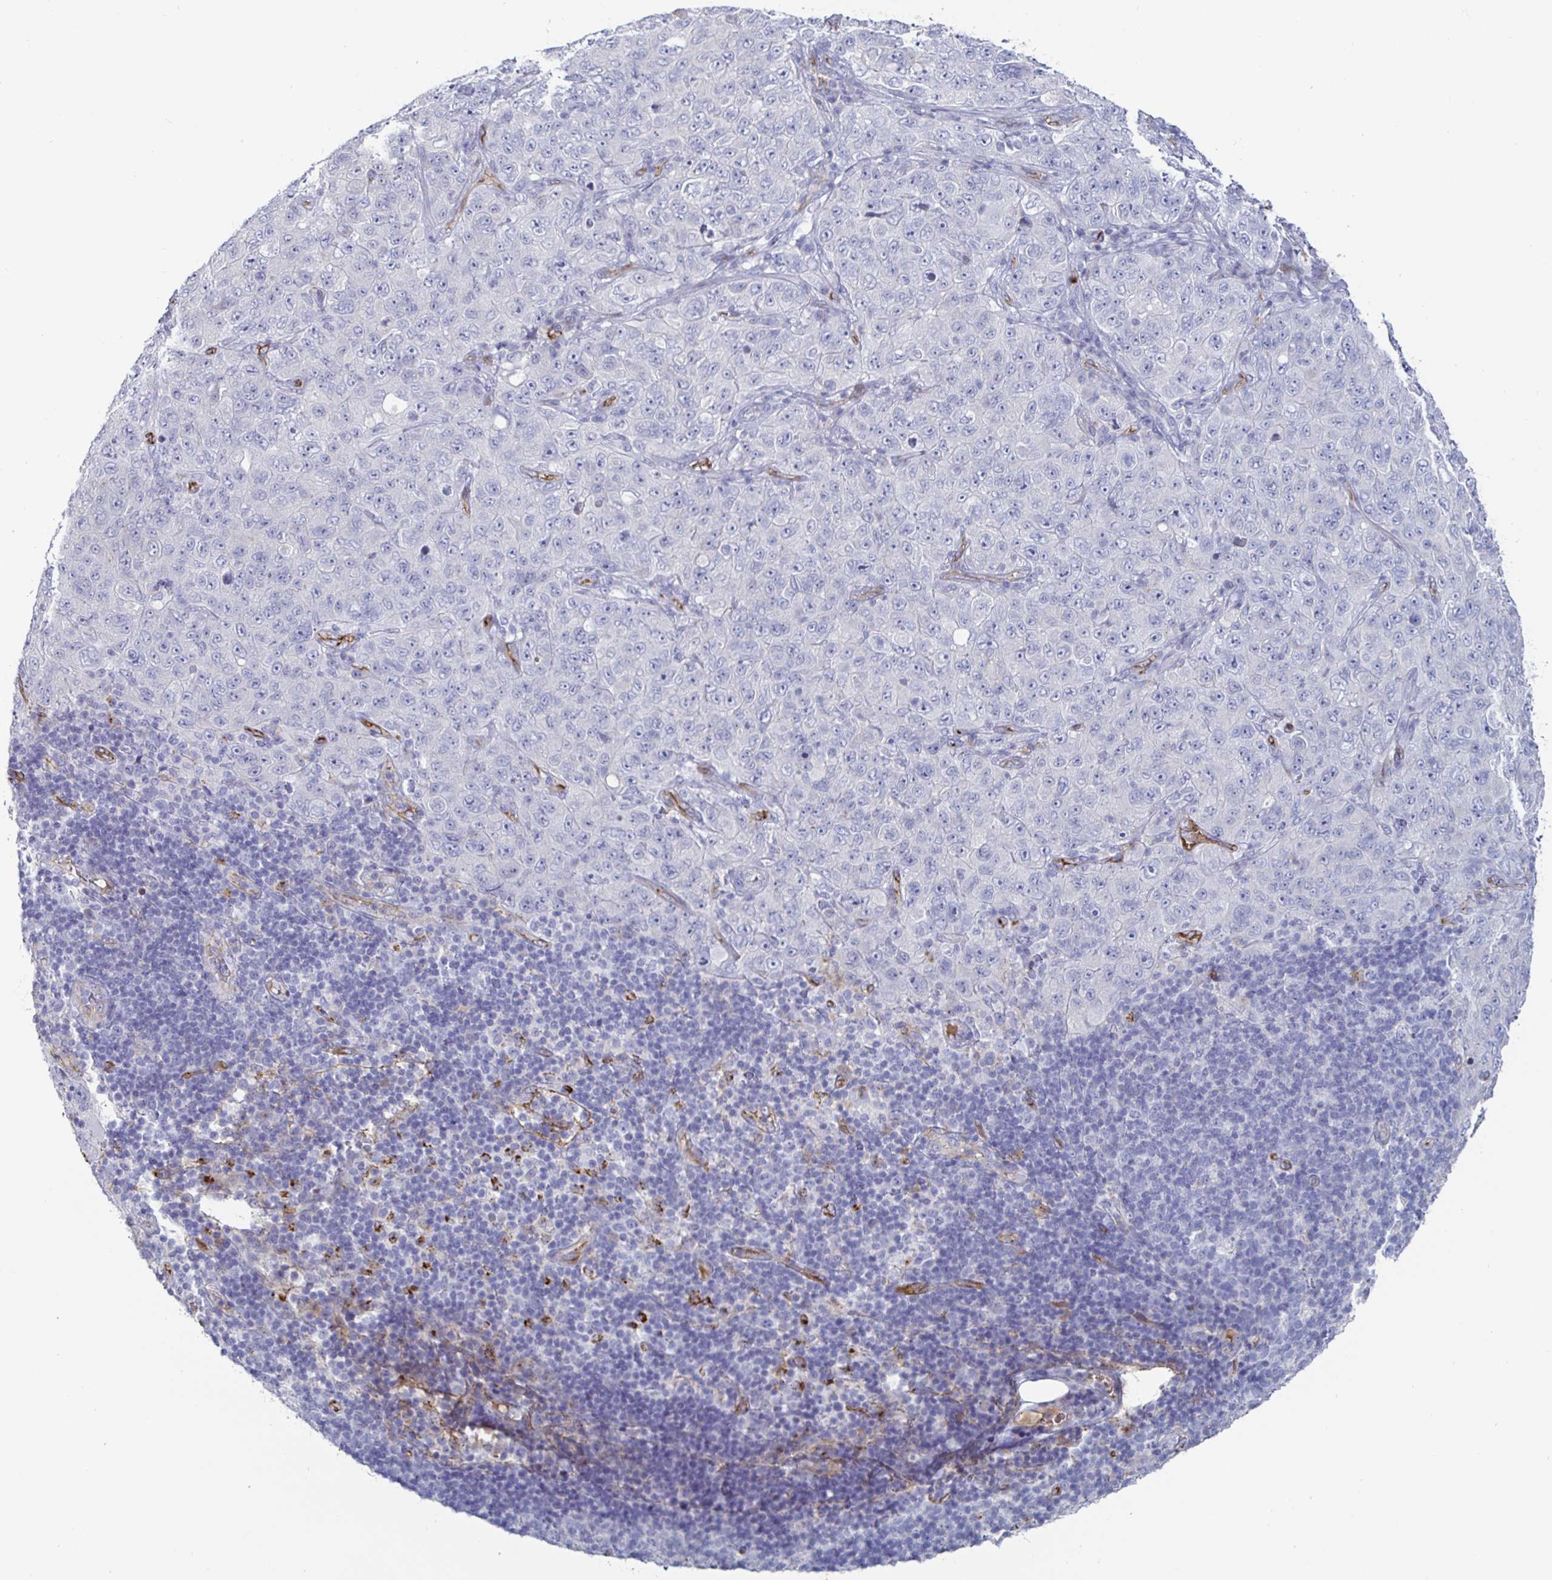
{"staining": {"intensity": "negative", "quantity": "none", "location": "none"}, "tissue": "pancreatic cancer", "cell_type": "Tumor cells", "image_type": "cancer", "snomed": [{"axis": "morphology", "description": "Adenocarcinoma, NOS"}, {"axis": "topography", "description": "Pancreas"}], "caption": "An immunohistochemistry (IHC) photomicrograph of pancreatic cancer is shown. There is no staining in tumor cells of pancreatic cancer.", "gene": "ACSBG2", "patient": {"sex": "male", "age": 68}}